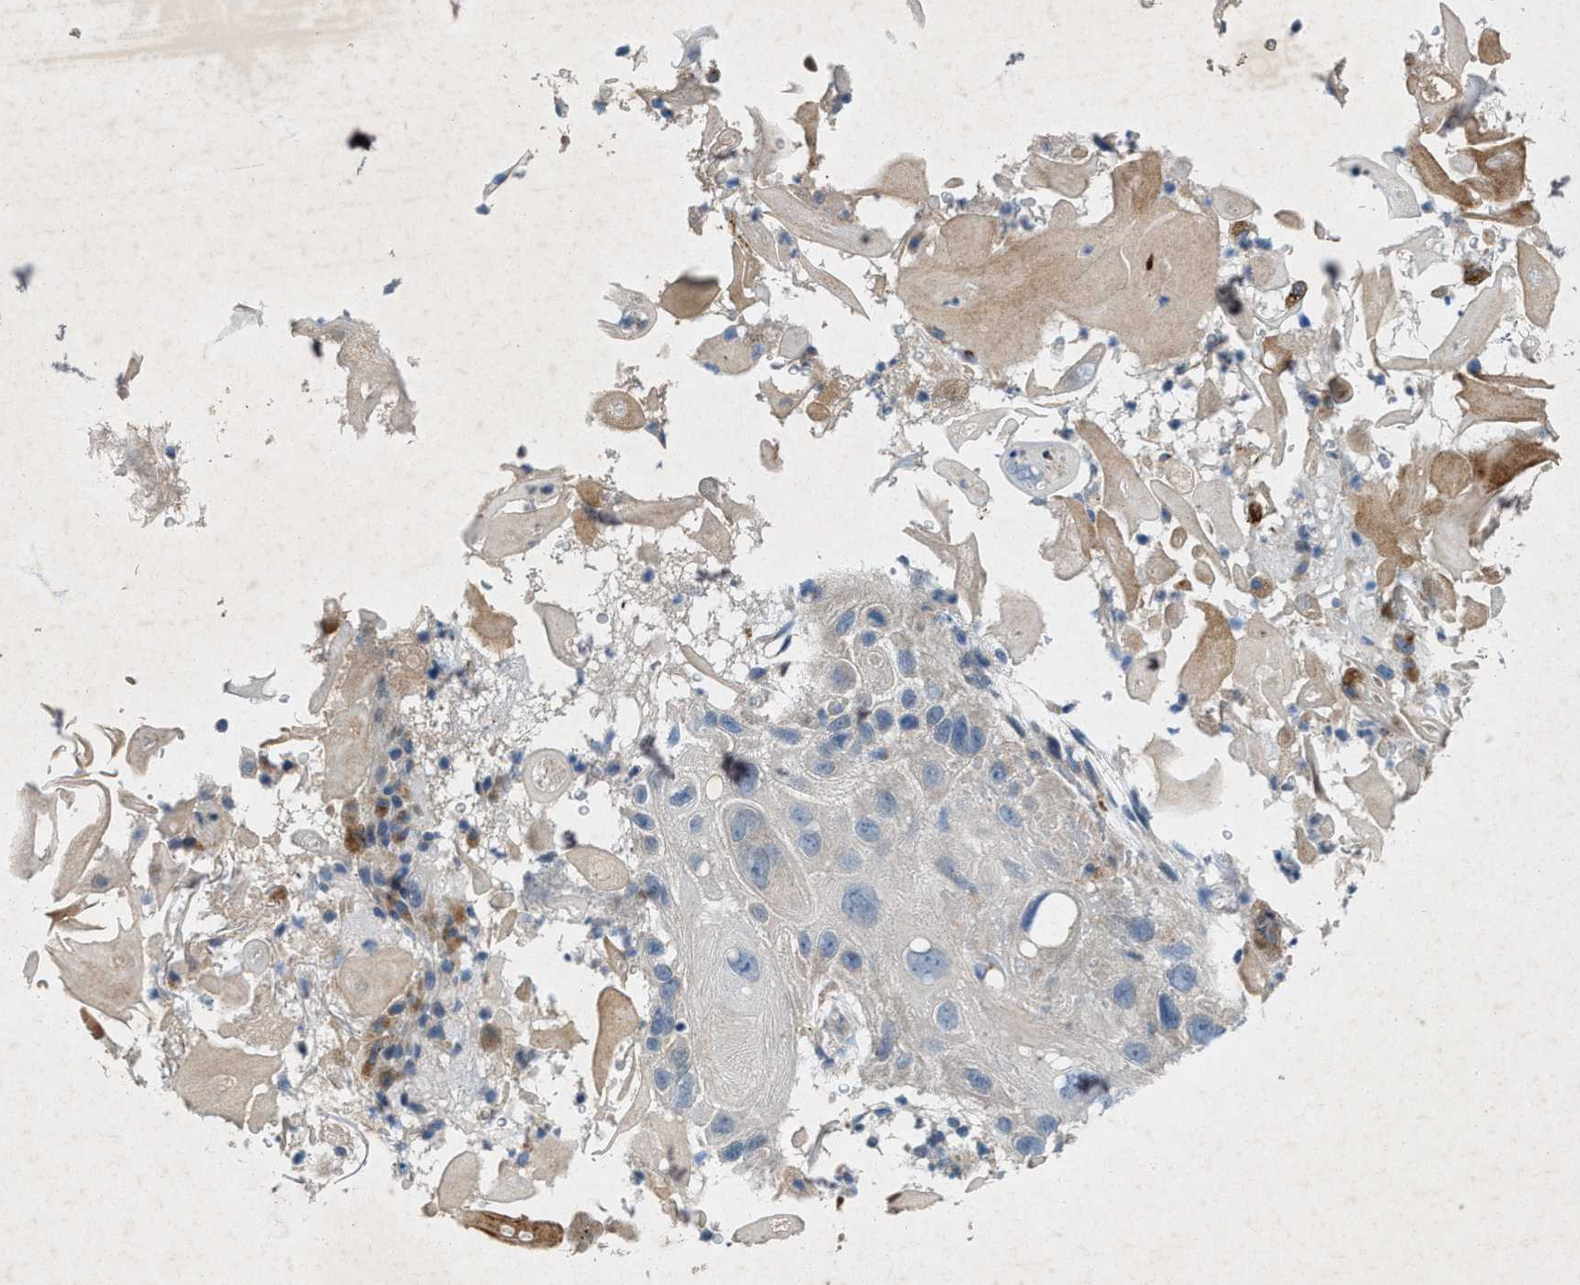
{"staining": {"intensity": "negative", "quantity": "none", "location": "none"}, "tissue": "skin cancer", "cell_type": "Tumor cells", "image_type": "cancer", "snomed": [{"axis": "morphology", "description": "Squamous cell carcinoma, NOS"}, {"axis": "topography", "description": "Skin"}], "caption": "Tumor cells are negative for brown protein staining in skin cancer. Brightfield microscopy of IHC stained with DAB (brown) and hematoxylin (blue), captured at high magnification.", "gene": "URGCP", "patient": {"sex": "female", "age": 77}}